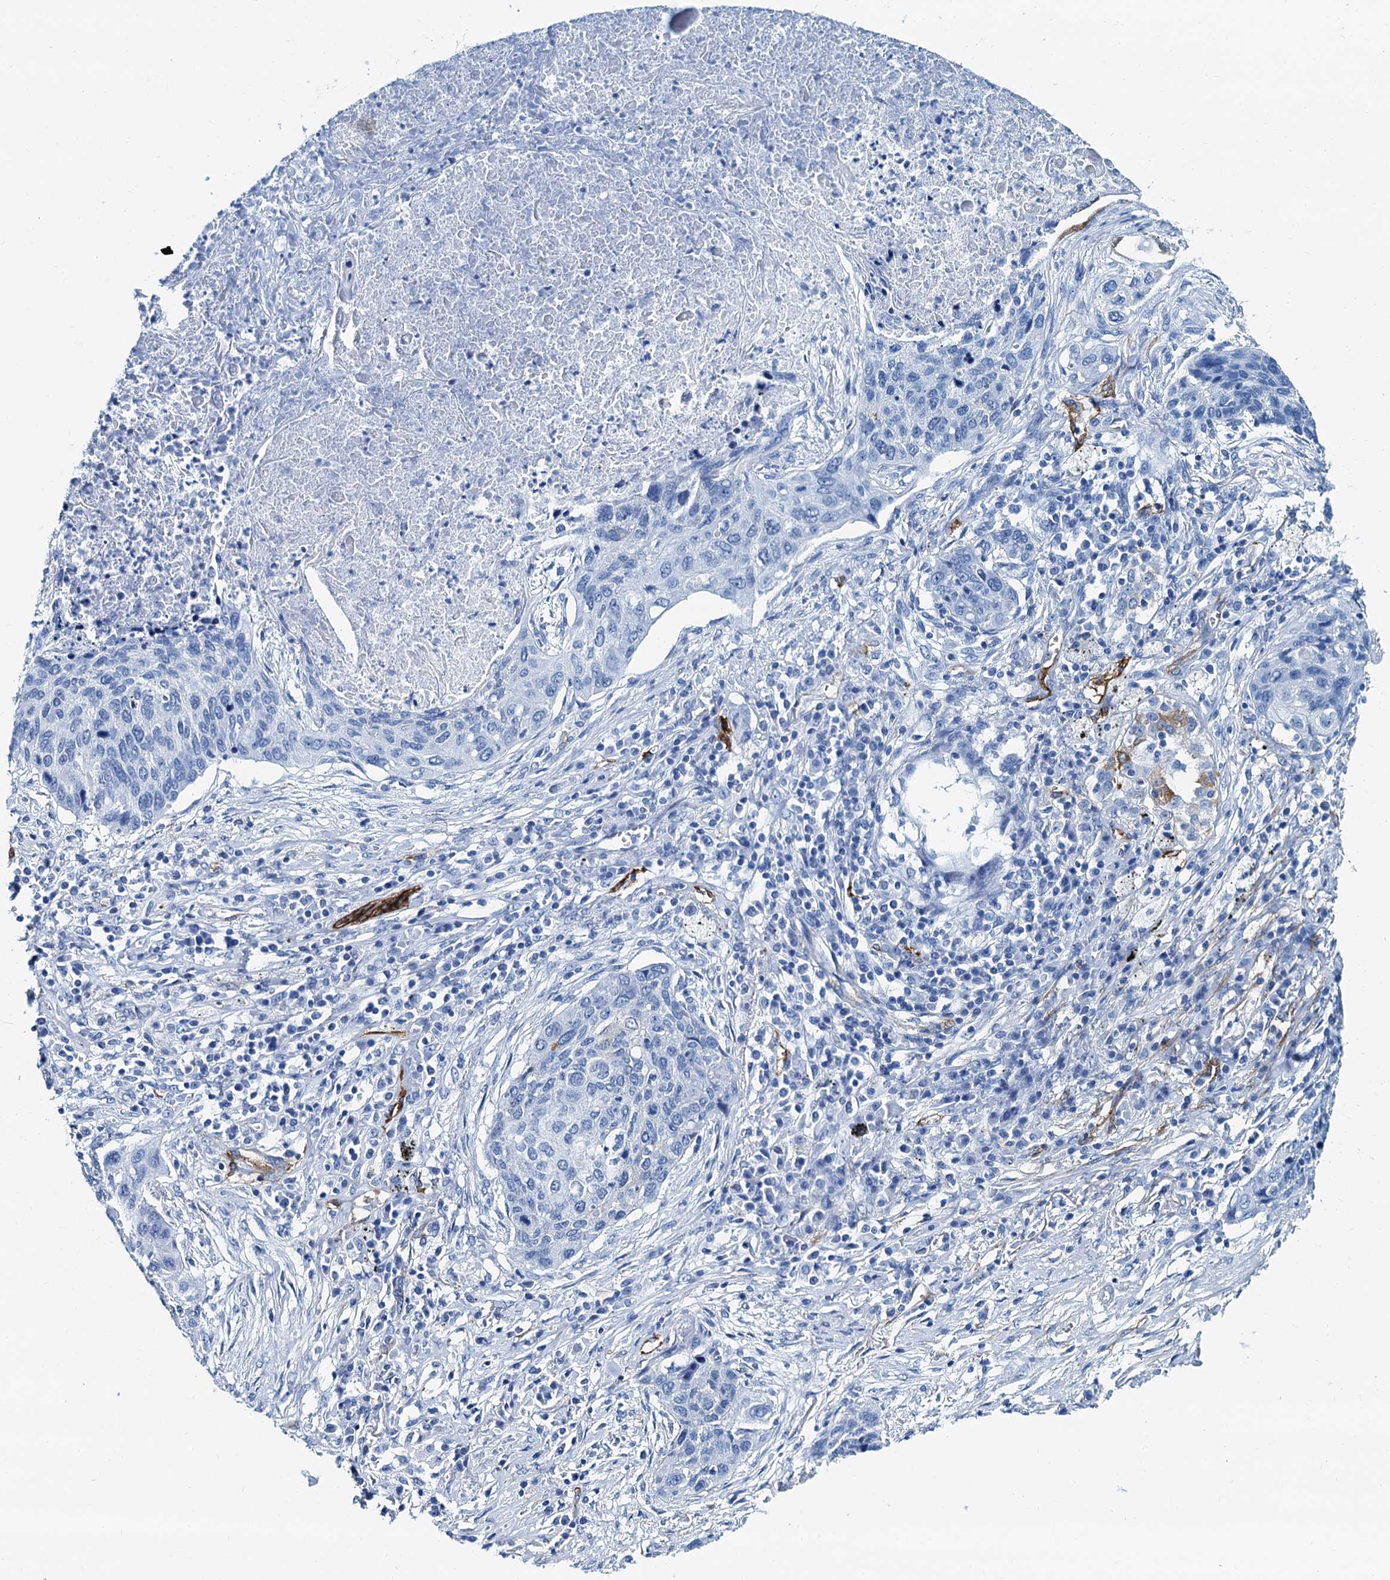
{"staining": {"intensity": "negative", "quantity": "none", "location": "none"}, "tissue": "lung cancer", "cell_type": "Tumor cells", "image_type": "cancer", "snomed": [{"axis": "morphology", "description": "Squamous cell carcinoma, NOS"}, {"axis": "topography", "description": "Lung"}], "caption": "Lung squamous cell carcinoma stained for a protein using IHC displays no expression tumor cells.", "gene": "CAVIN2", "patient": {"sex": "female", "age": 63}}